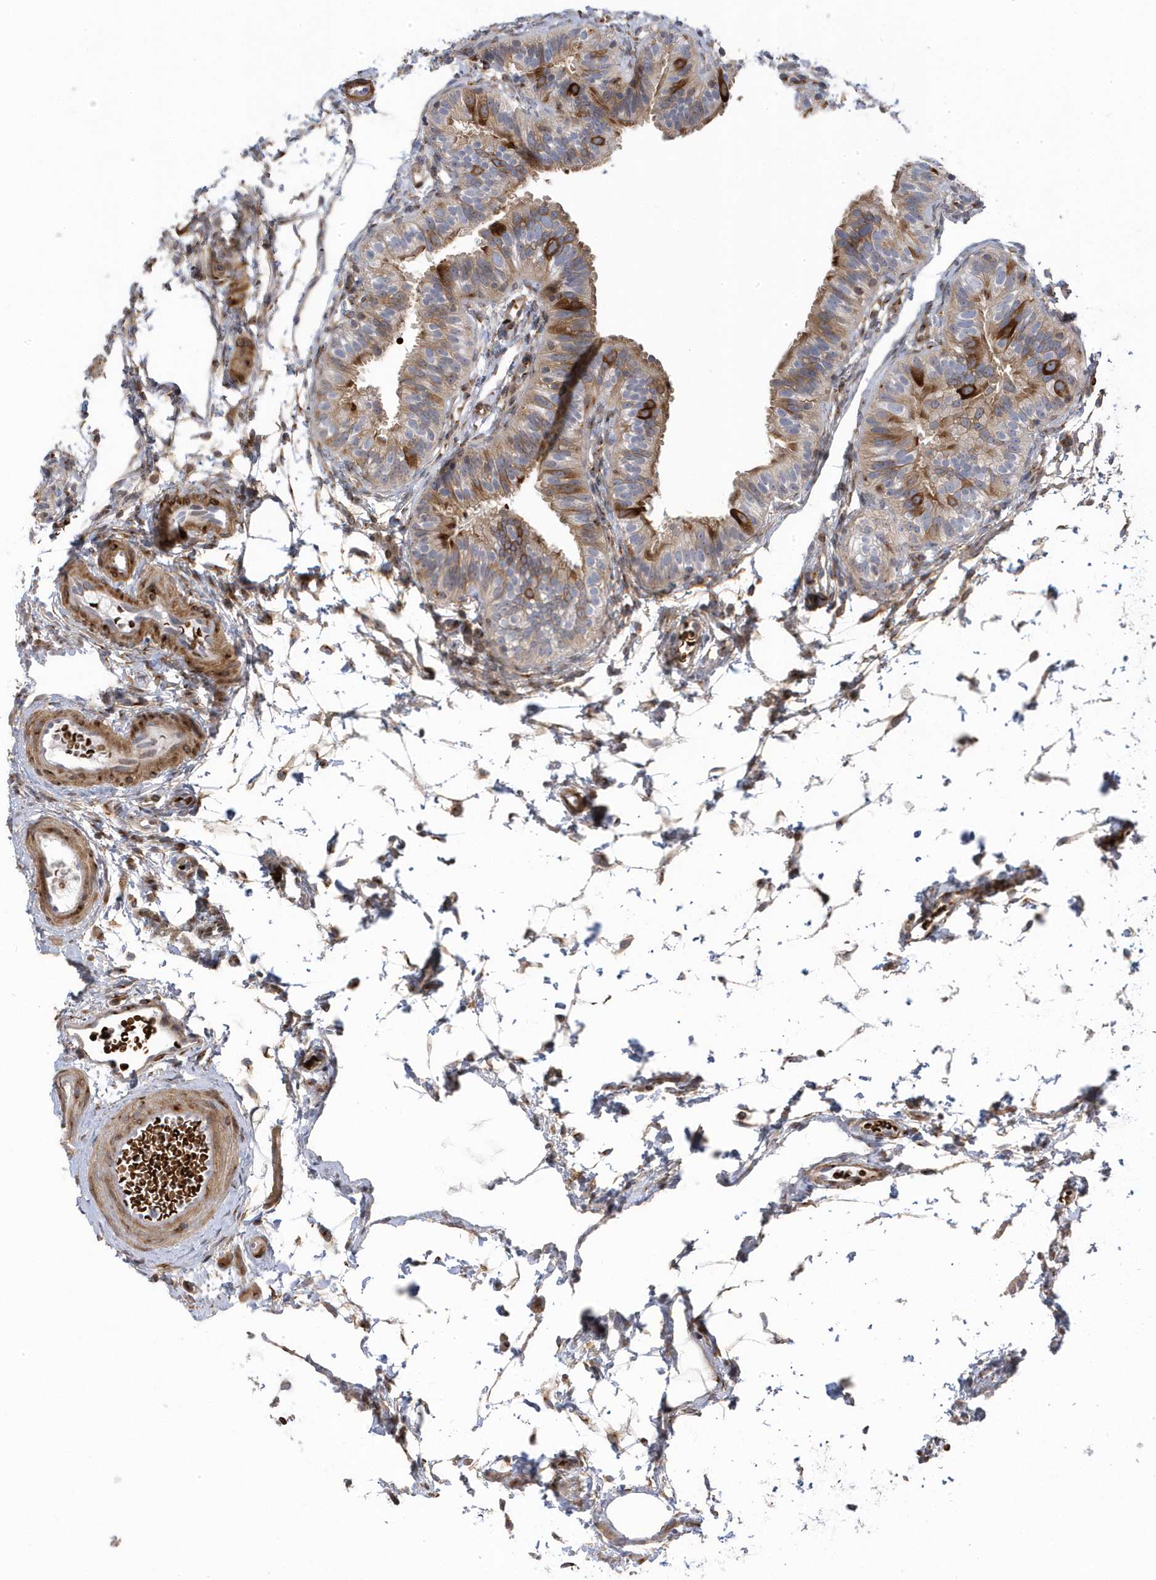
{"staining": {"intensity": "moderate", "quantity": ">75%", "location": "cytoplasmic/membranous"}, "tissue": "fallopian tube", "cell_type": "Glandular cells", "image_type": "normal", "snomed": [{"axis": "morphology", "description": "Normal tissue, NOS"}, {"axis": "topography", "description": "Fallopian tube"}], "caption": "Immunohistochemical staining of benign human fallopian tube exhibits moderate cytoplasmic/membranous protein expression in approximately >75% of glandular cells. (IHC, brightfield microscopy, high magnification).", "gene": "MAP7D3", "patient": {"sex": "female", "age": 35}}